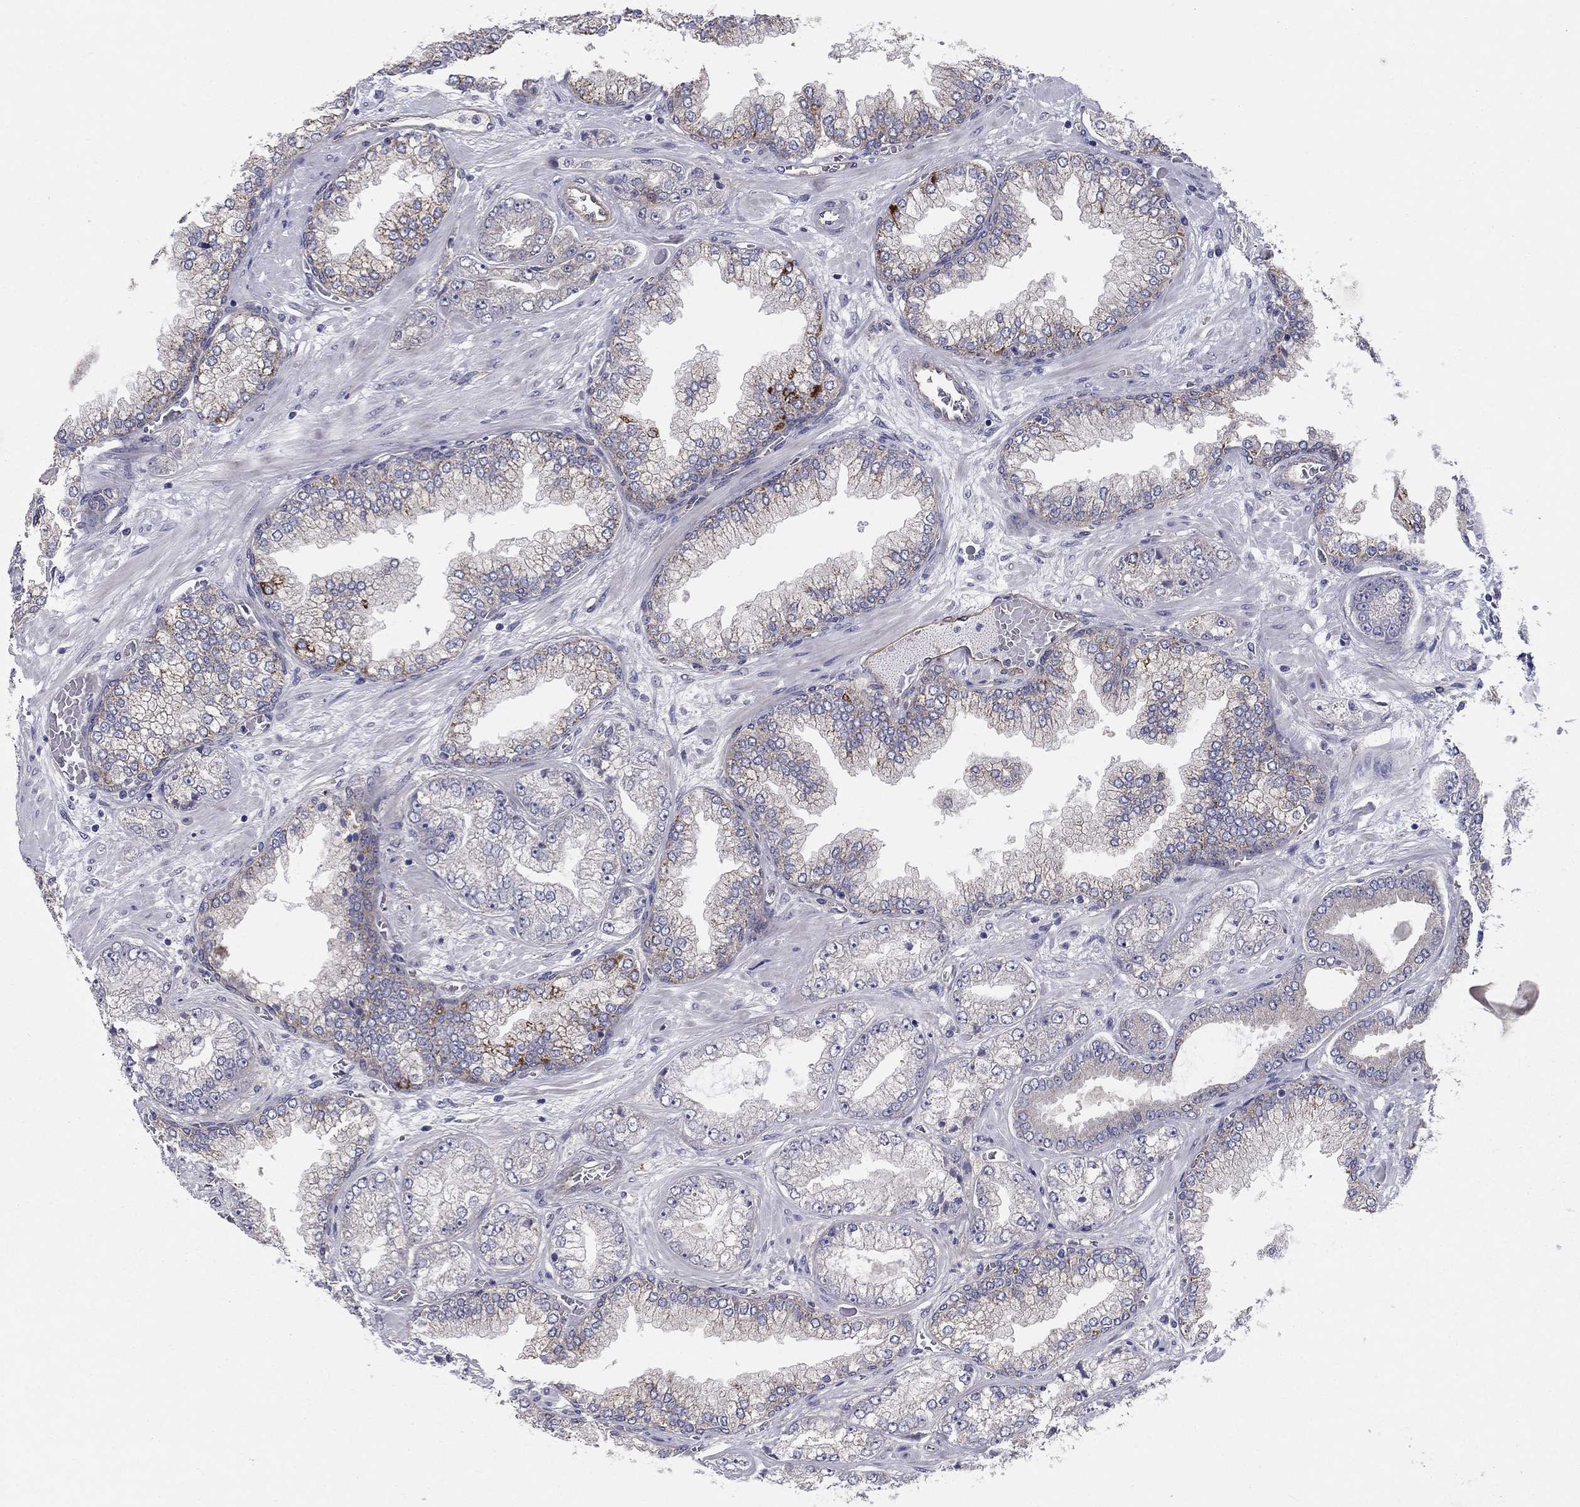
{"staining": {"intensity": "strong", "quantity": "<25%", "location": "cytoplasmic/membranous"}, "tissue": "prostate cancer", "cell_type": "Tumor cells", "image_type": "cancer", "snomed": [{"axis": "morphology", "description": "Adenocarcinoma, Low grade"}, {"axis": "topography", "description": "Prostate"}], "caption": "Protein expression analysis of human prostate adenocarcinoma (low-grade) reveals strong cytoplasmic/membranous positivity in approximately <25% of tumor cells.", "gene": "EMP2", "patient": {"sex": "male", "age": 57}}